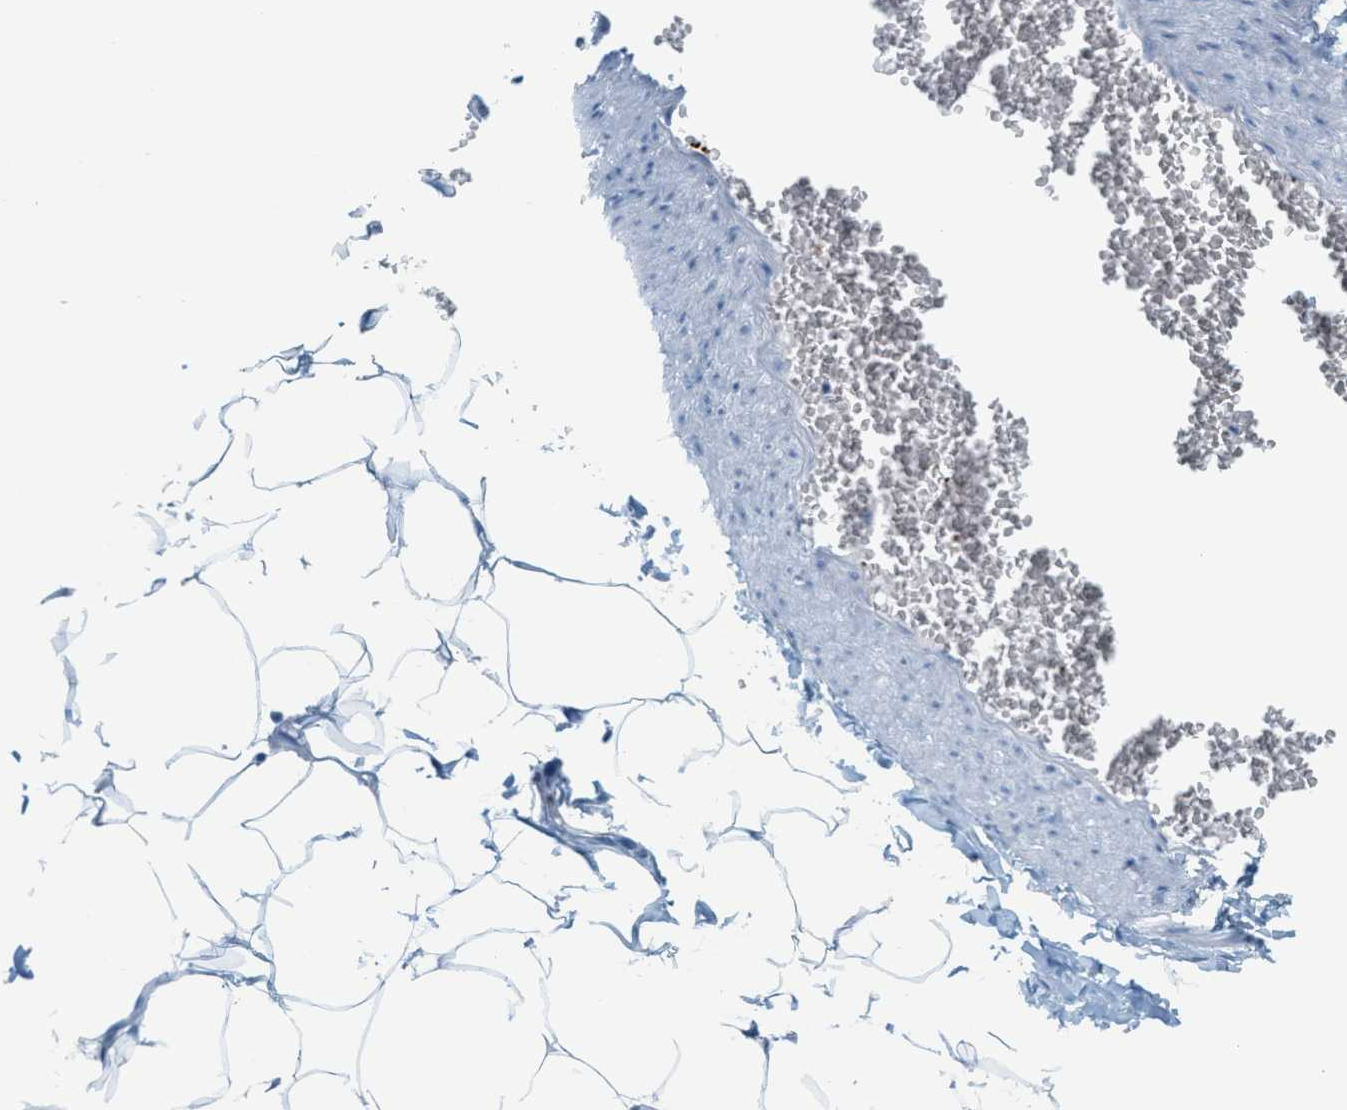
{"staining": {"intensity": "negative", "quantity": "none", "location": "none"}, "tissue": "adipose tissue", "cell_type": "Adipocytes", "image_type": "normal", "snomed": [{"axis": "morphology", "description": "Normal tissue, NOS"}, {"axis": "topography", "description": "Vascular tissue"}], "caption": "High magnification brightfield microscopy of benign adipose tissue stained with DAB (3,3'-diaminobenzidine) (brown) and counterstained with hematoxylin (blue): adipocytes show no significant positivity. The staining was performed using DAB (3,3'-diaminobenzidine) to visualize the protein expression in brown, while the nuclei were stained in blue with hematoxylin (Magnification: 20x).", "gene": "PPBP", "patient": {"sex": "male", "age": 41}}